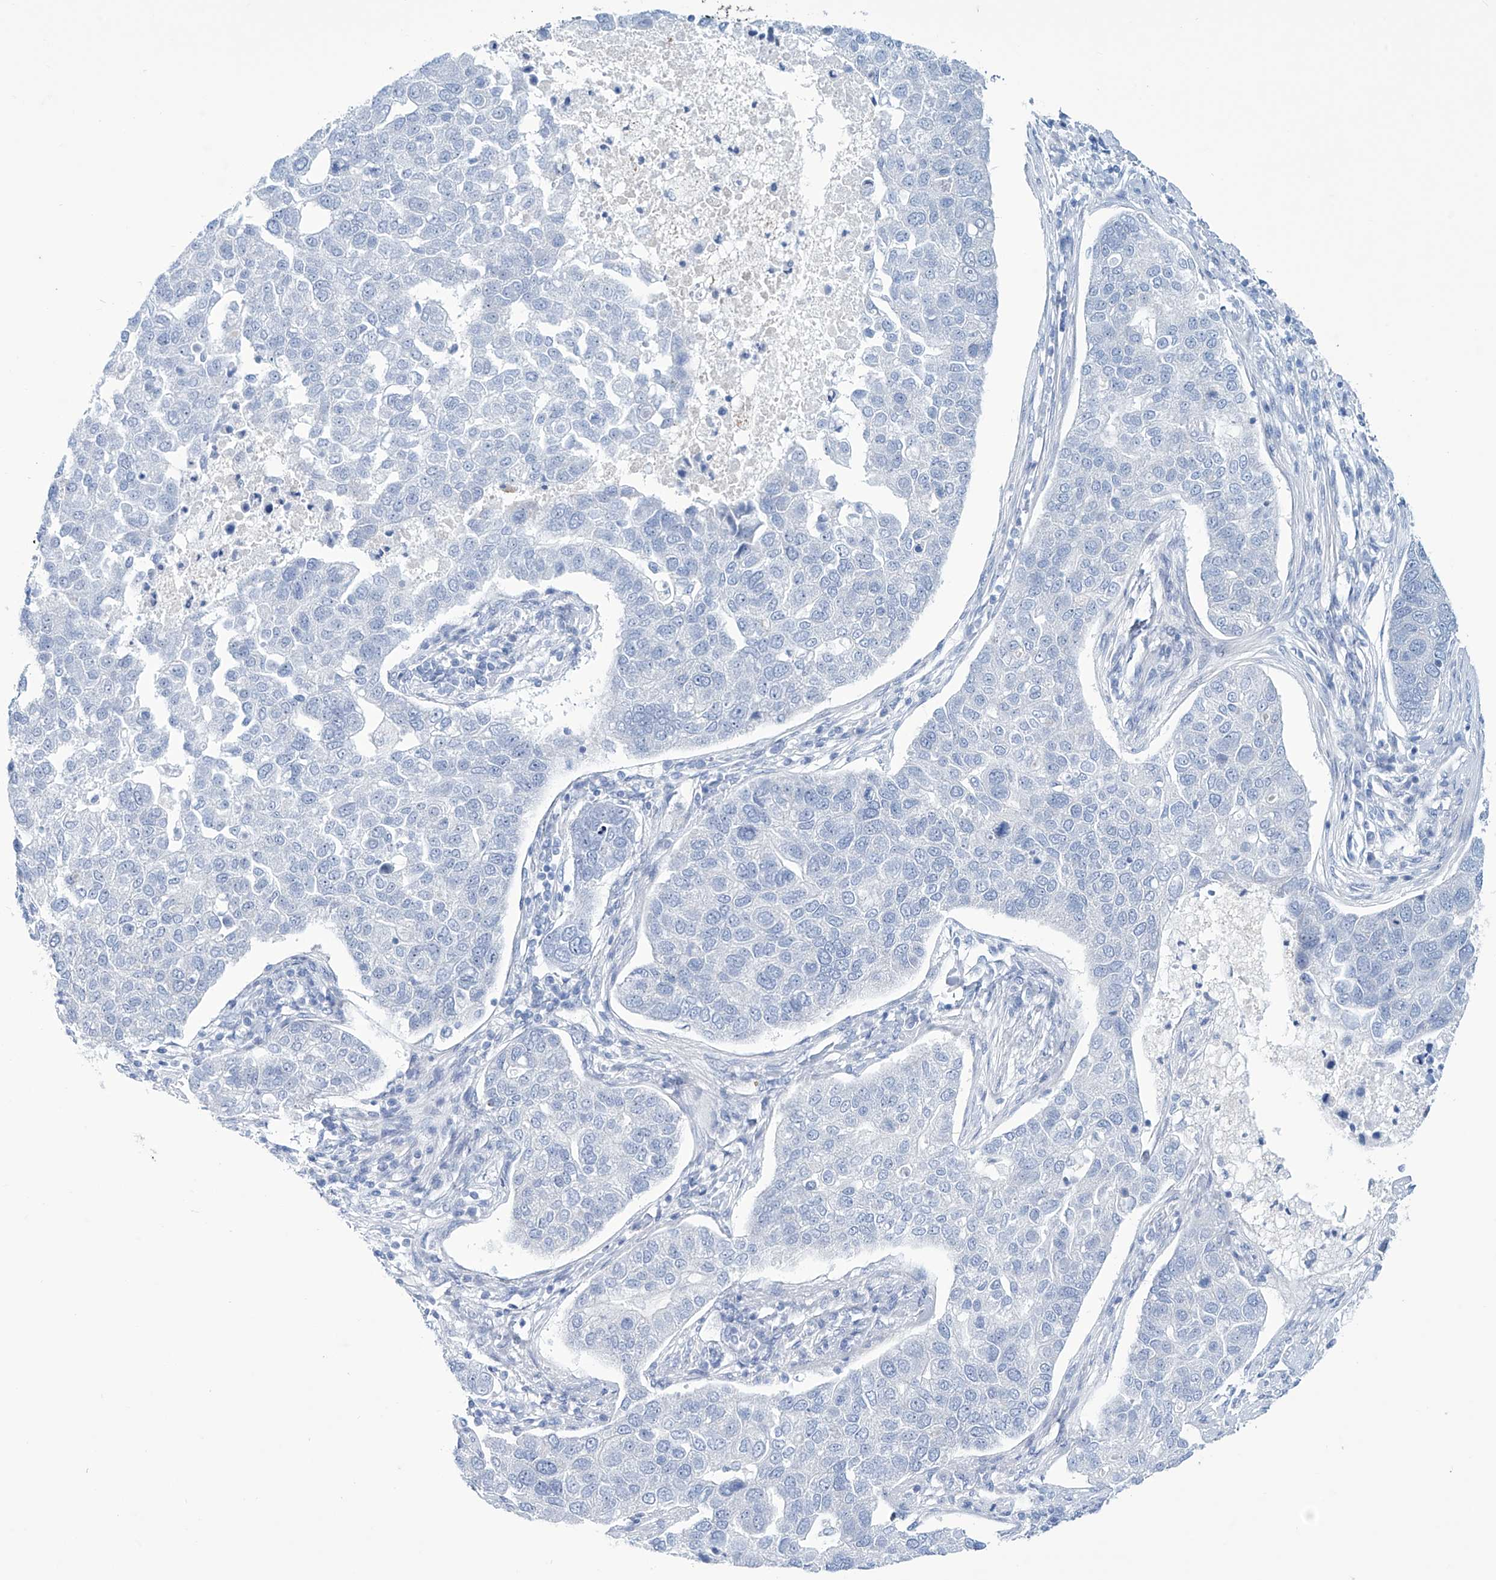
{"staining": {"intensity": "negative", "quantity": "none", "location": "none"}, "tissue": "pancreatic cancer", "cell_type": "Tumor cells", "image_type": "cancer", "snomed": [{"axis": "morphology", "description": "Adenocarcinoma, NOS"}, {"axis": "topography", "description": "Pancreas"}], "caption": "Tumor cells show no significant protein staining in pancreatic cancer.", "gene": "TRIM60", "patient": {"sex": "female", "age": 61}}